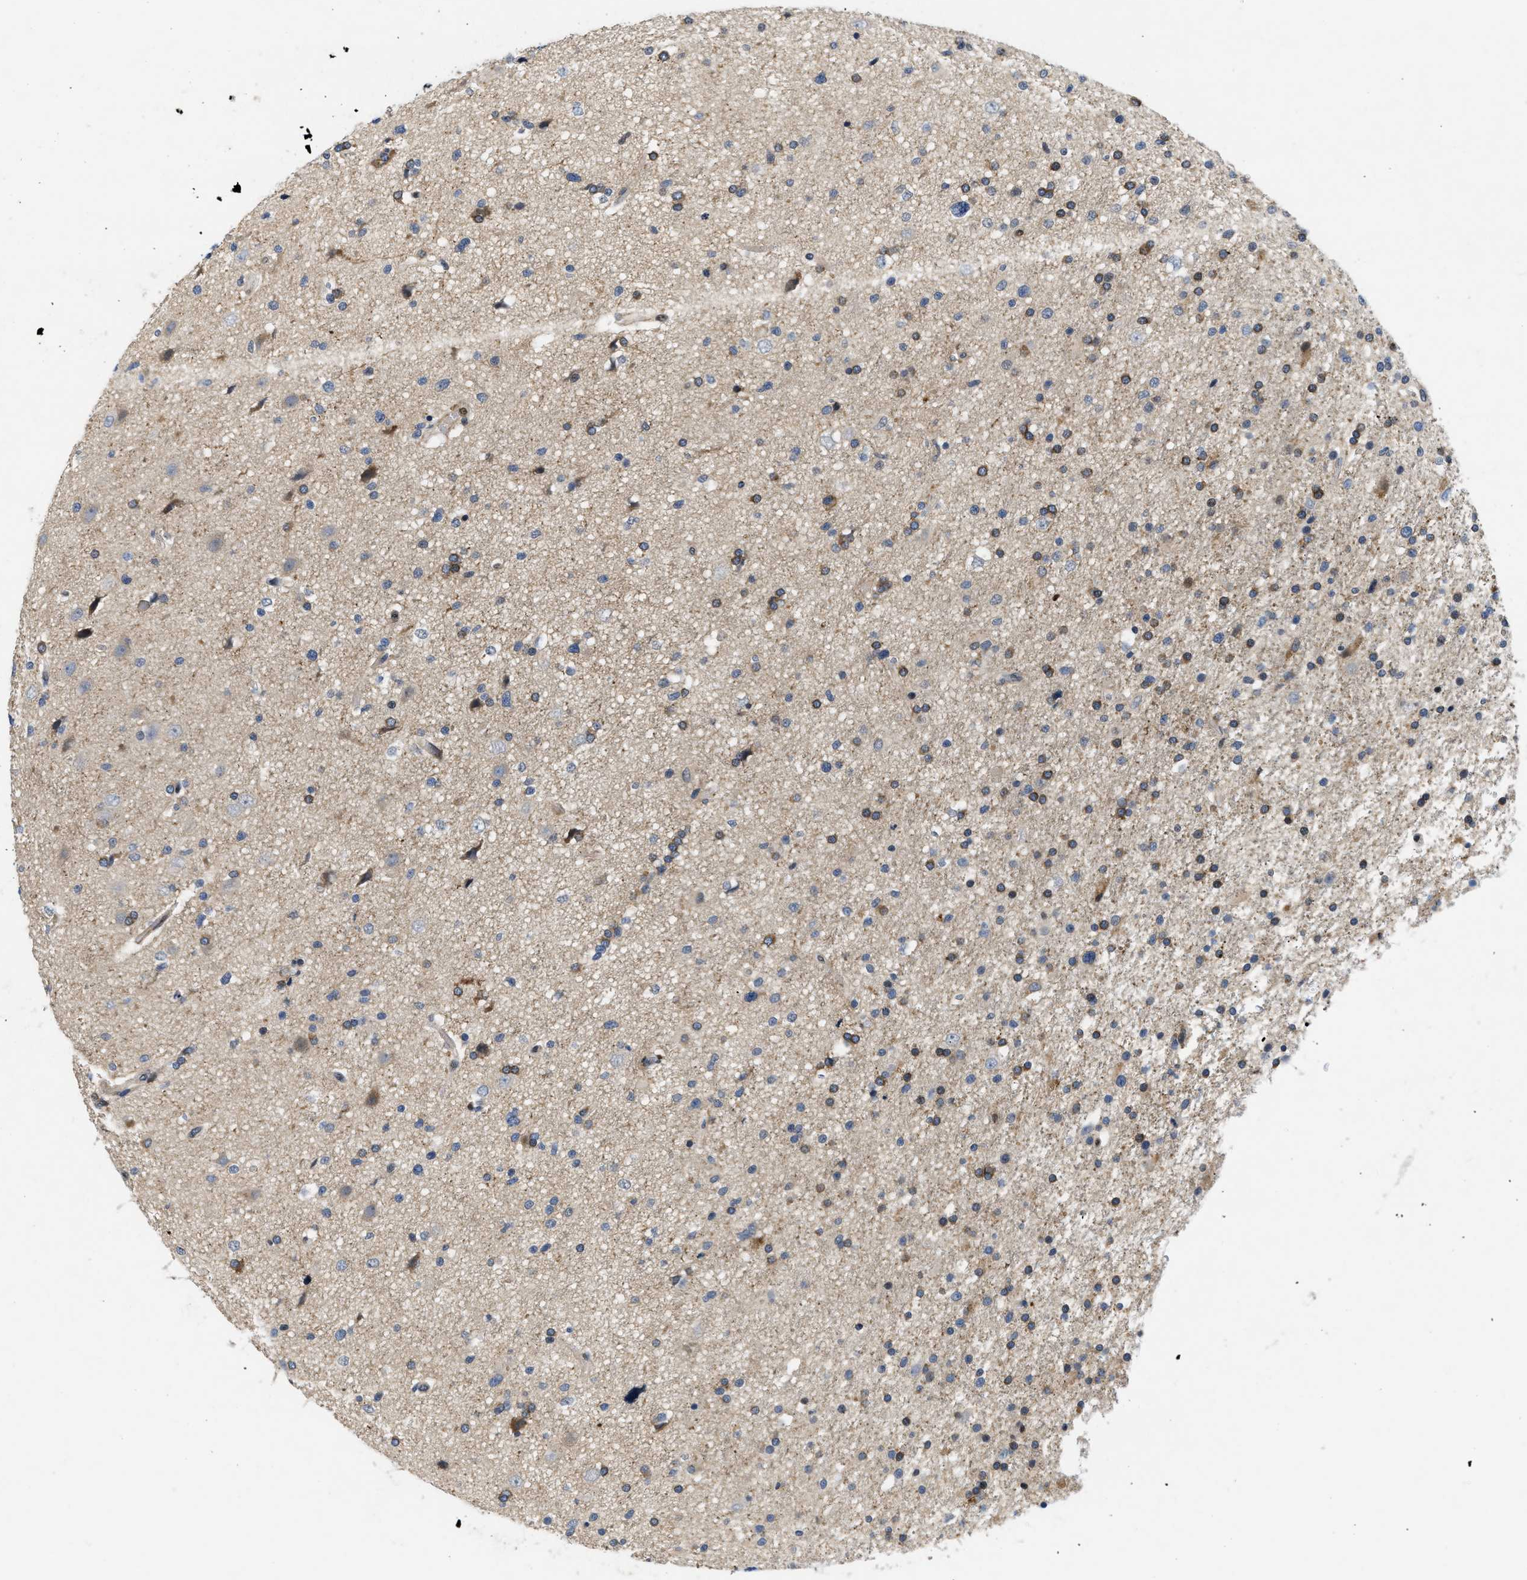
{"staining": {"intensity": "moderate", "quantity": "25%-75%", "location": "cytoplasmic/membranous"}, "tissue": "glioma", "cell_type": "Tumor cells", "image_type": "cancer", "snomed": [{"axis": "morphology", "description": "Glioma, malignant, High grade"}, {"axis": "topography", "description": "Brain"}], "caption": "Protein expression analysis of glioma displays moderate cytoplasmic/membranous expression in about 25%-75% of tumor cells.", "gene": "VIP", "patient": {"sex": "male", "age": 33}}